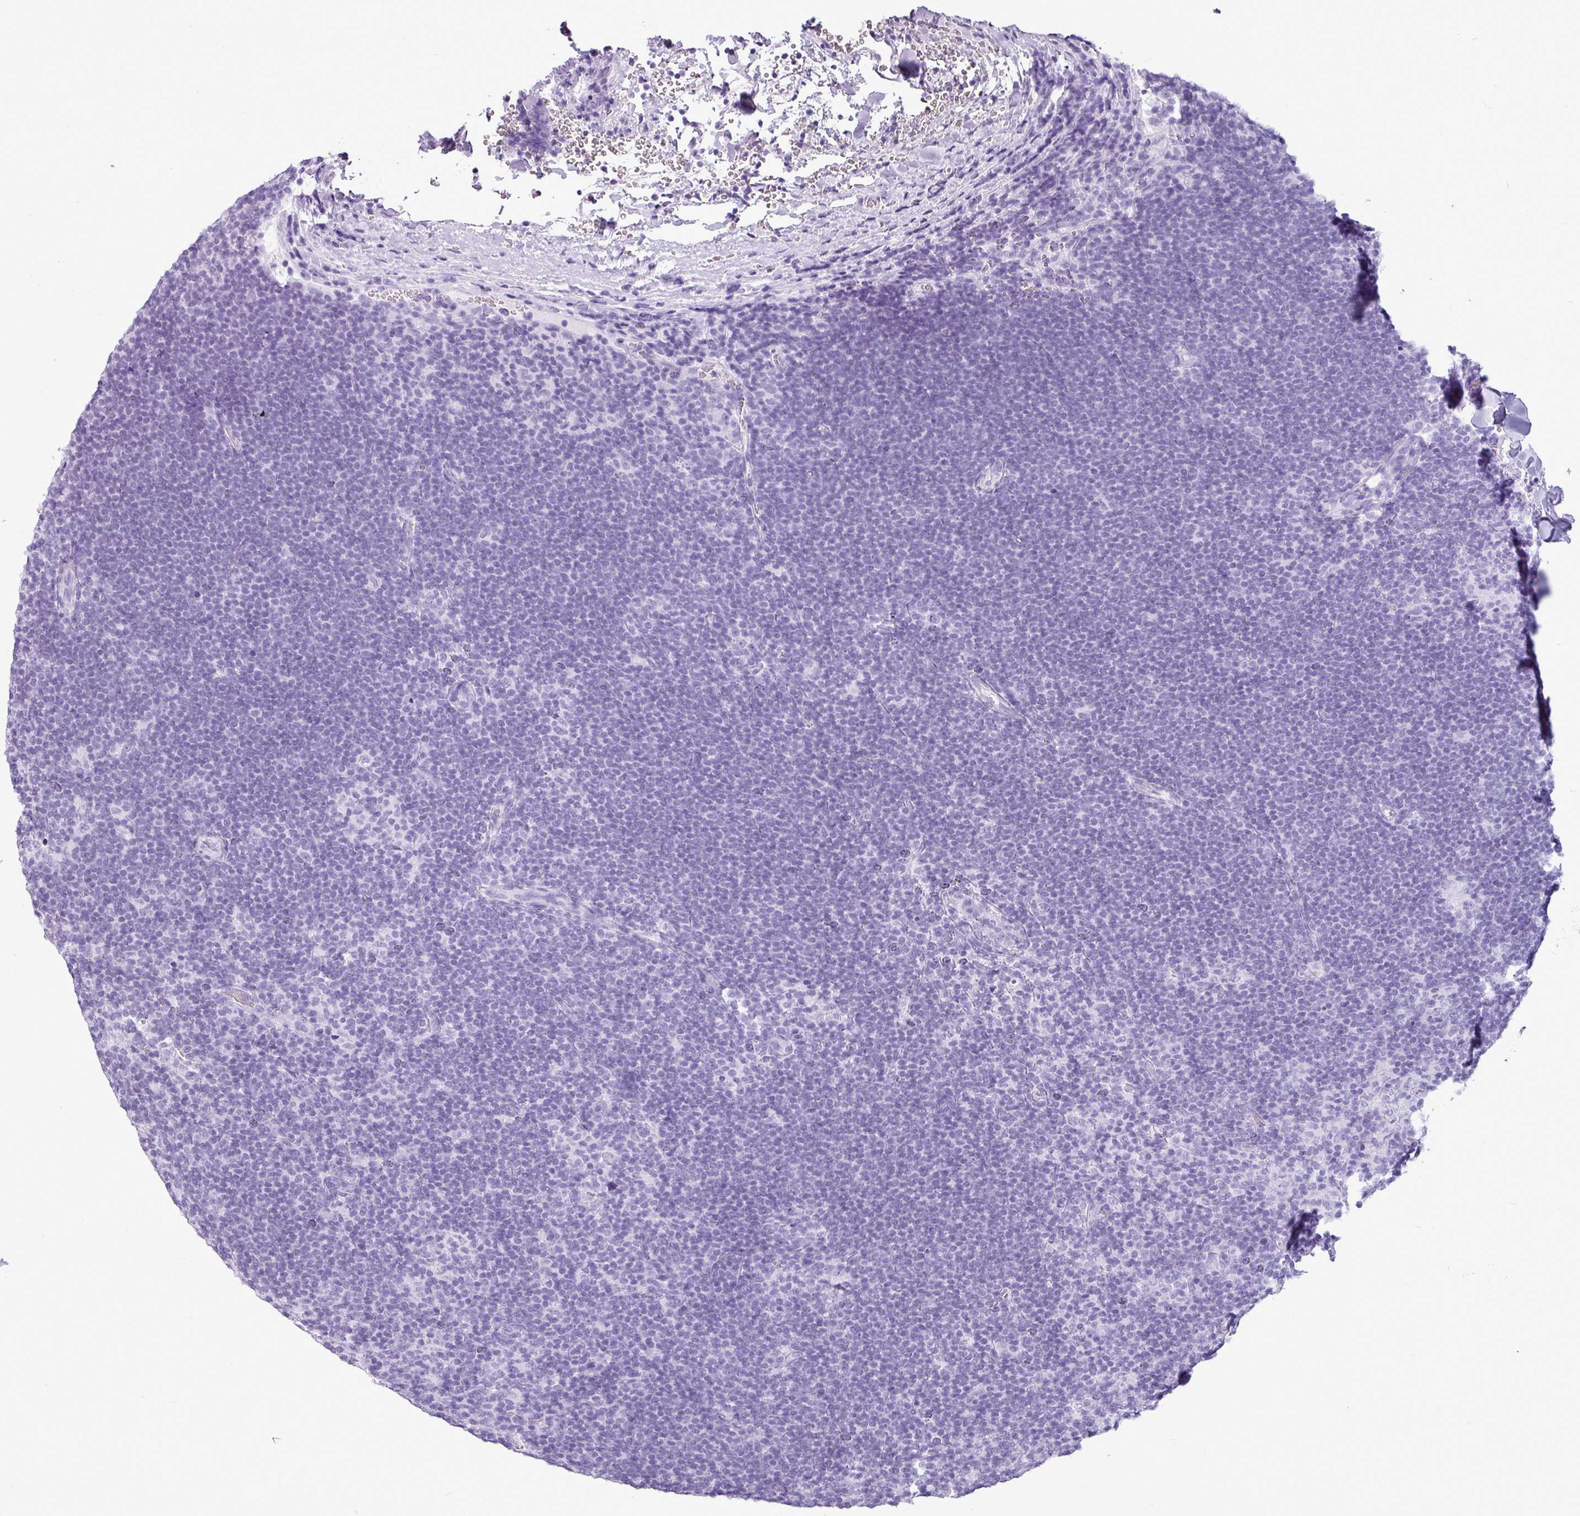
{"staining": {"intensity": "negative", "quantity": "none", "location": "none"}, "tissue": "lymphoma", "cell_type": "Tumor cells", "image_type": "cancer", "snomed": [{"axis": "morphology", "description": "Hodgkin's disease, NOS"}, {"axis": "topography", "description": "Lymph node"}], "caption": "The image shows no staining of tumor cells in Hodgkin's disease.", "gene": "AMY1B", "patient": {"sex": "female", "age": 57}}